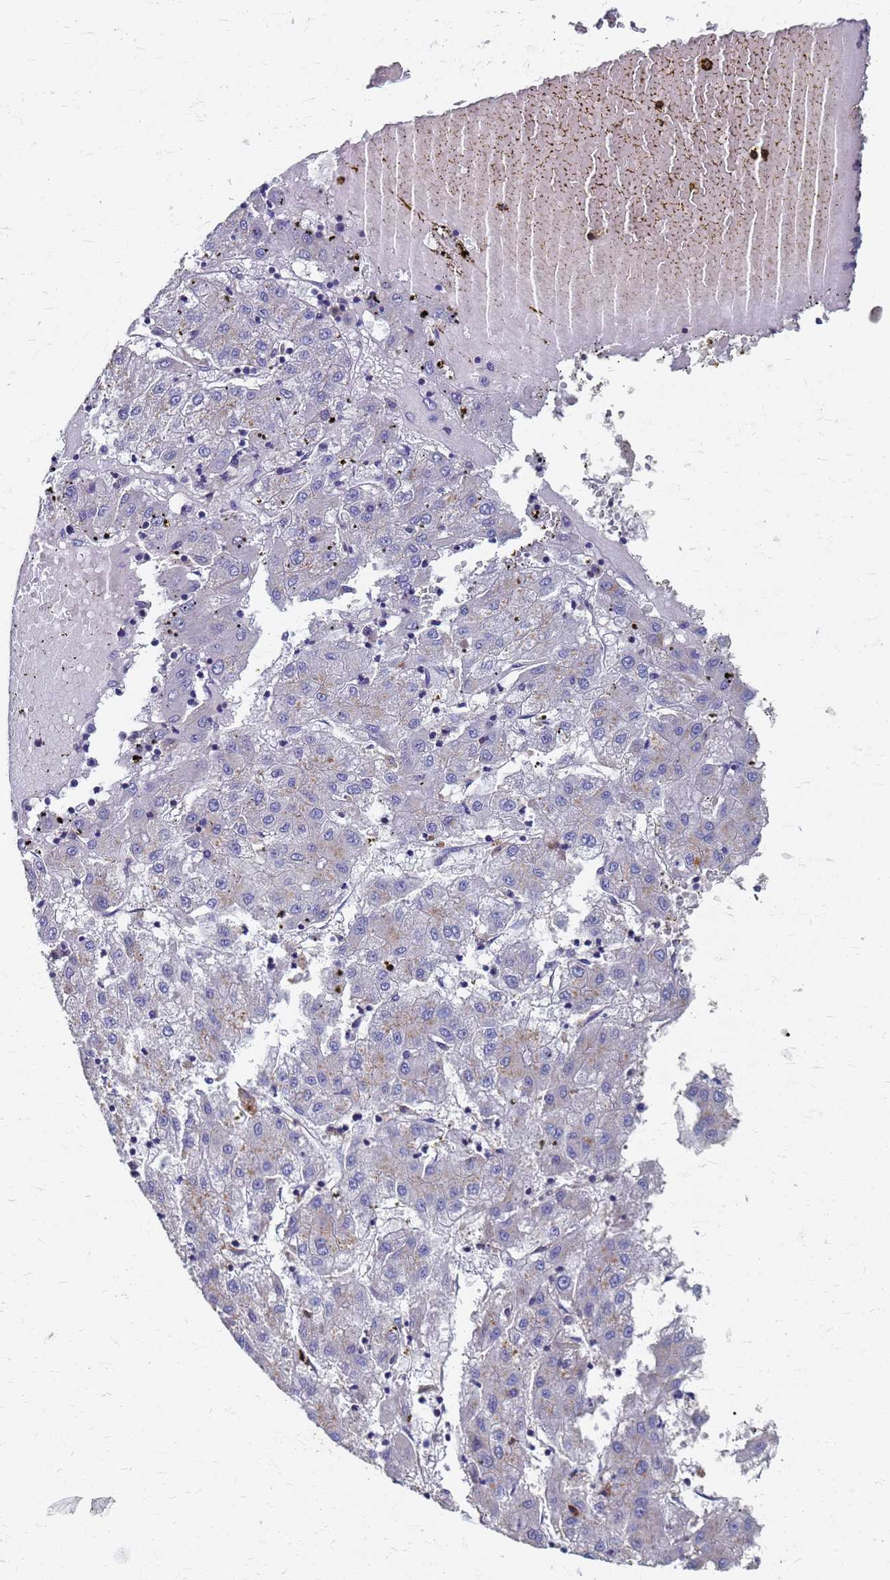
{"staining": {"intensity": "negative", "quantity": "none", "location": "none"}, "tissue": "liver cancer", "cell_type": "Tumor cells", "image_type": "cancer", "snomed": [{"axis": "morphology", "description": "Carcinoma, Hepatocellular, NOS"}, {"axis": "topography", "description": "Liver"}], "caption": "Tumor cells show no significant protein expression in hepatocellular carcinoma (liver).", "gene": "KRCC1", "patient": {"sex": "male", "age": 72}}